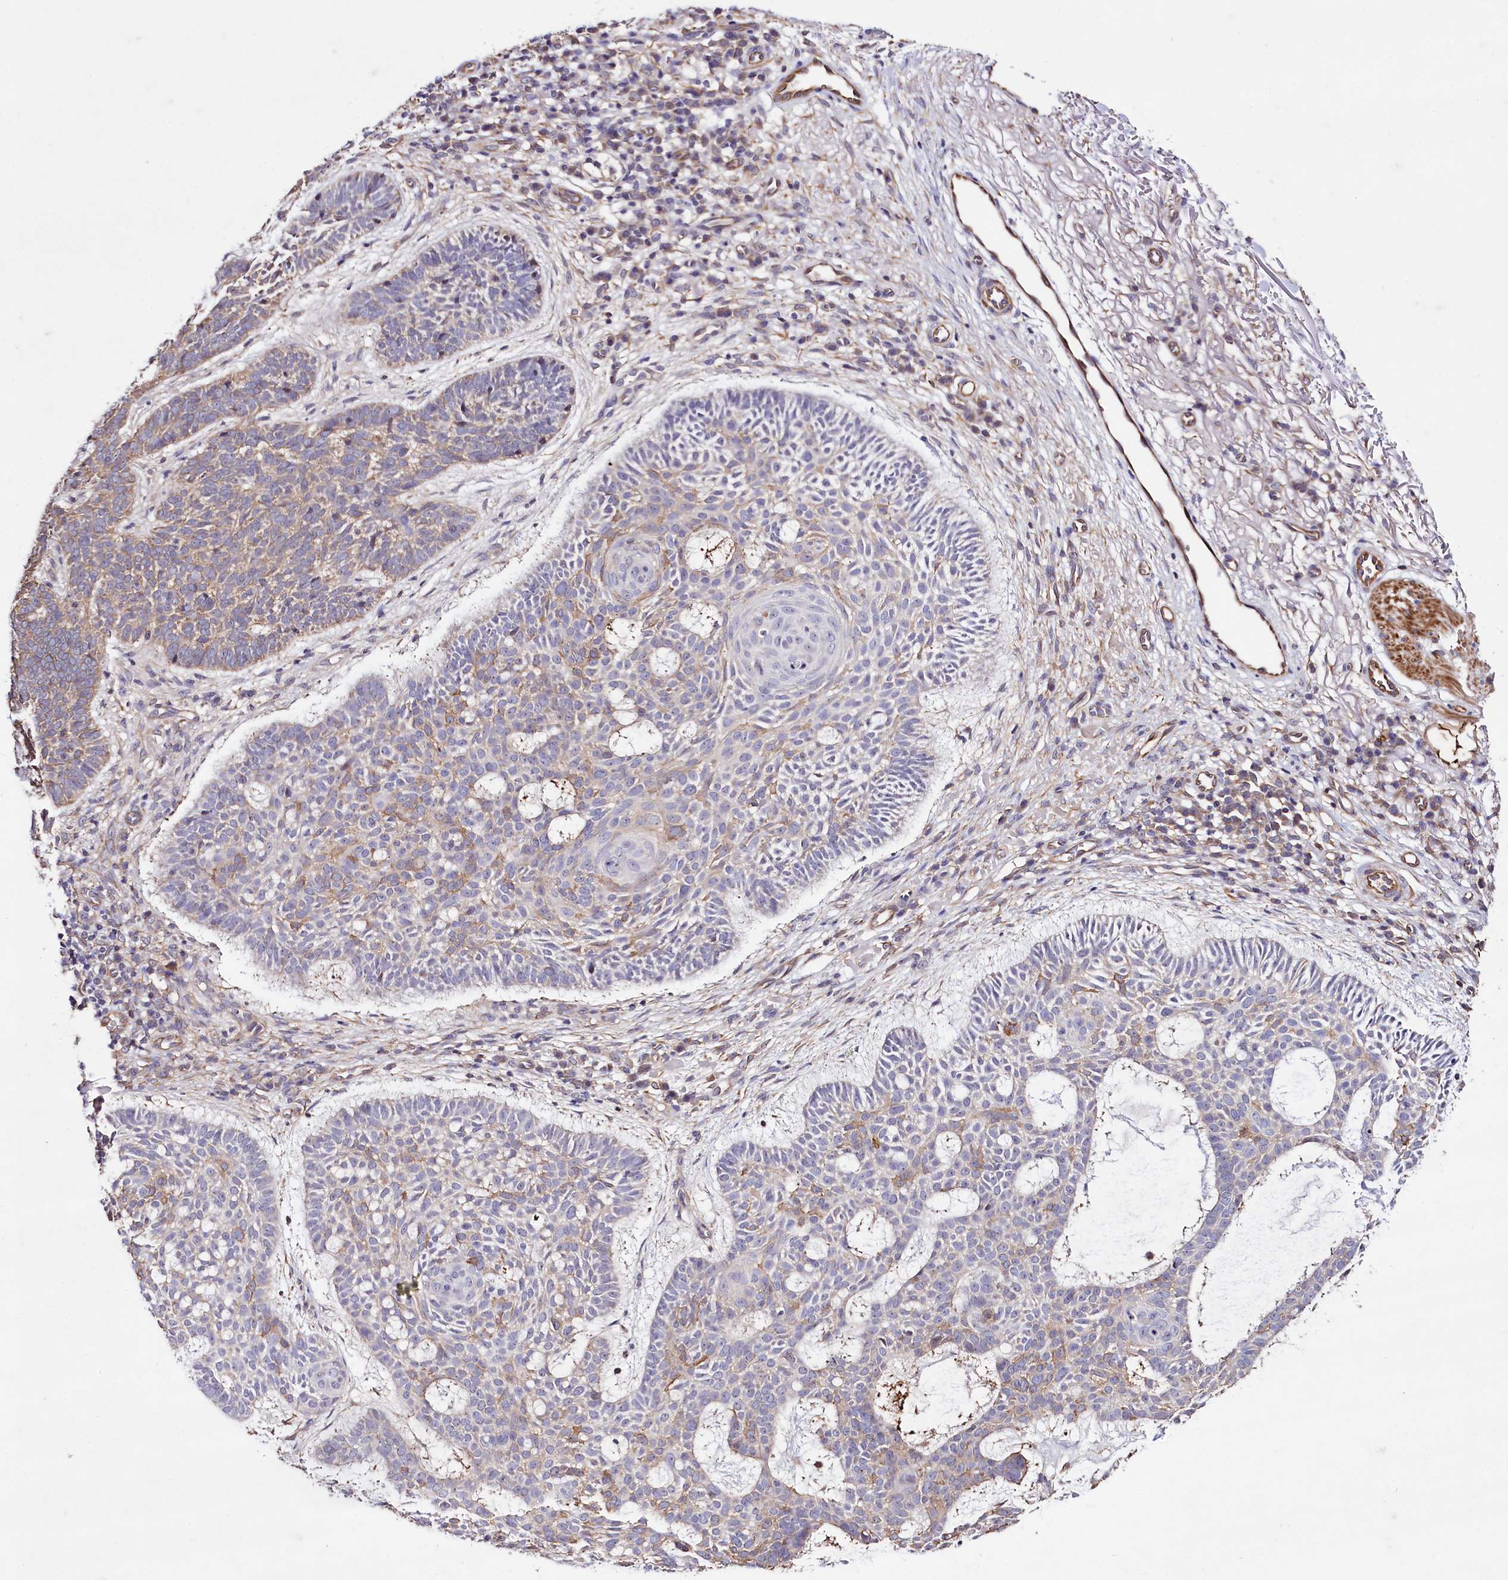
{"staining": {"intensity": "weak", "quantity": "25%-75%", "location": "cytoplasmic/membranous"}, "tissue": "skin cancer", "cell_type": "Tumor cells", "image_type": "cancer", "snomed": [{"axis": "morphology", "description": "Basal cell carcinoma"}, {"axis": "topography", "description": "Skin"}], "caption": "Protein expression analysis of human basal cell carcinoma (skin) reveals weak cytoplasmic/membranous expression in about 25%-75% of tumor cells.", "gene": "SLC7A1", "patient": {"sex": "male", "age": 85}}